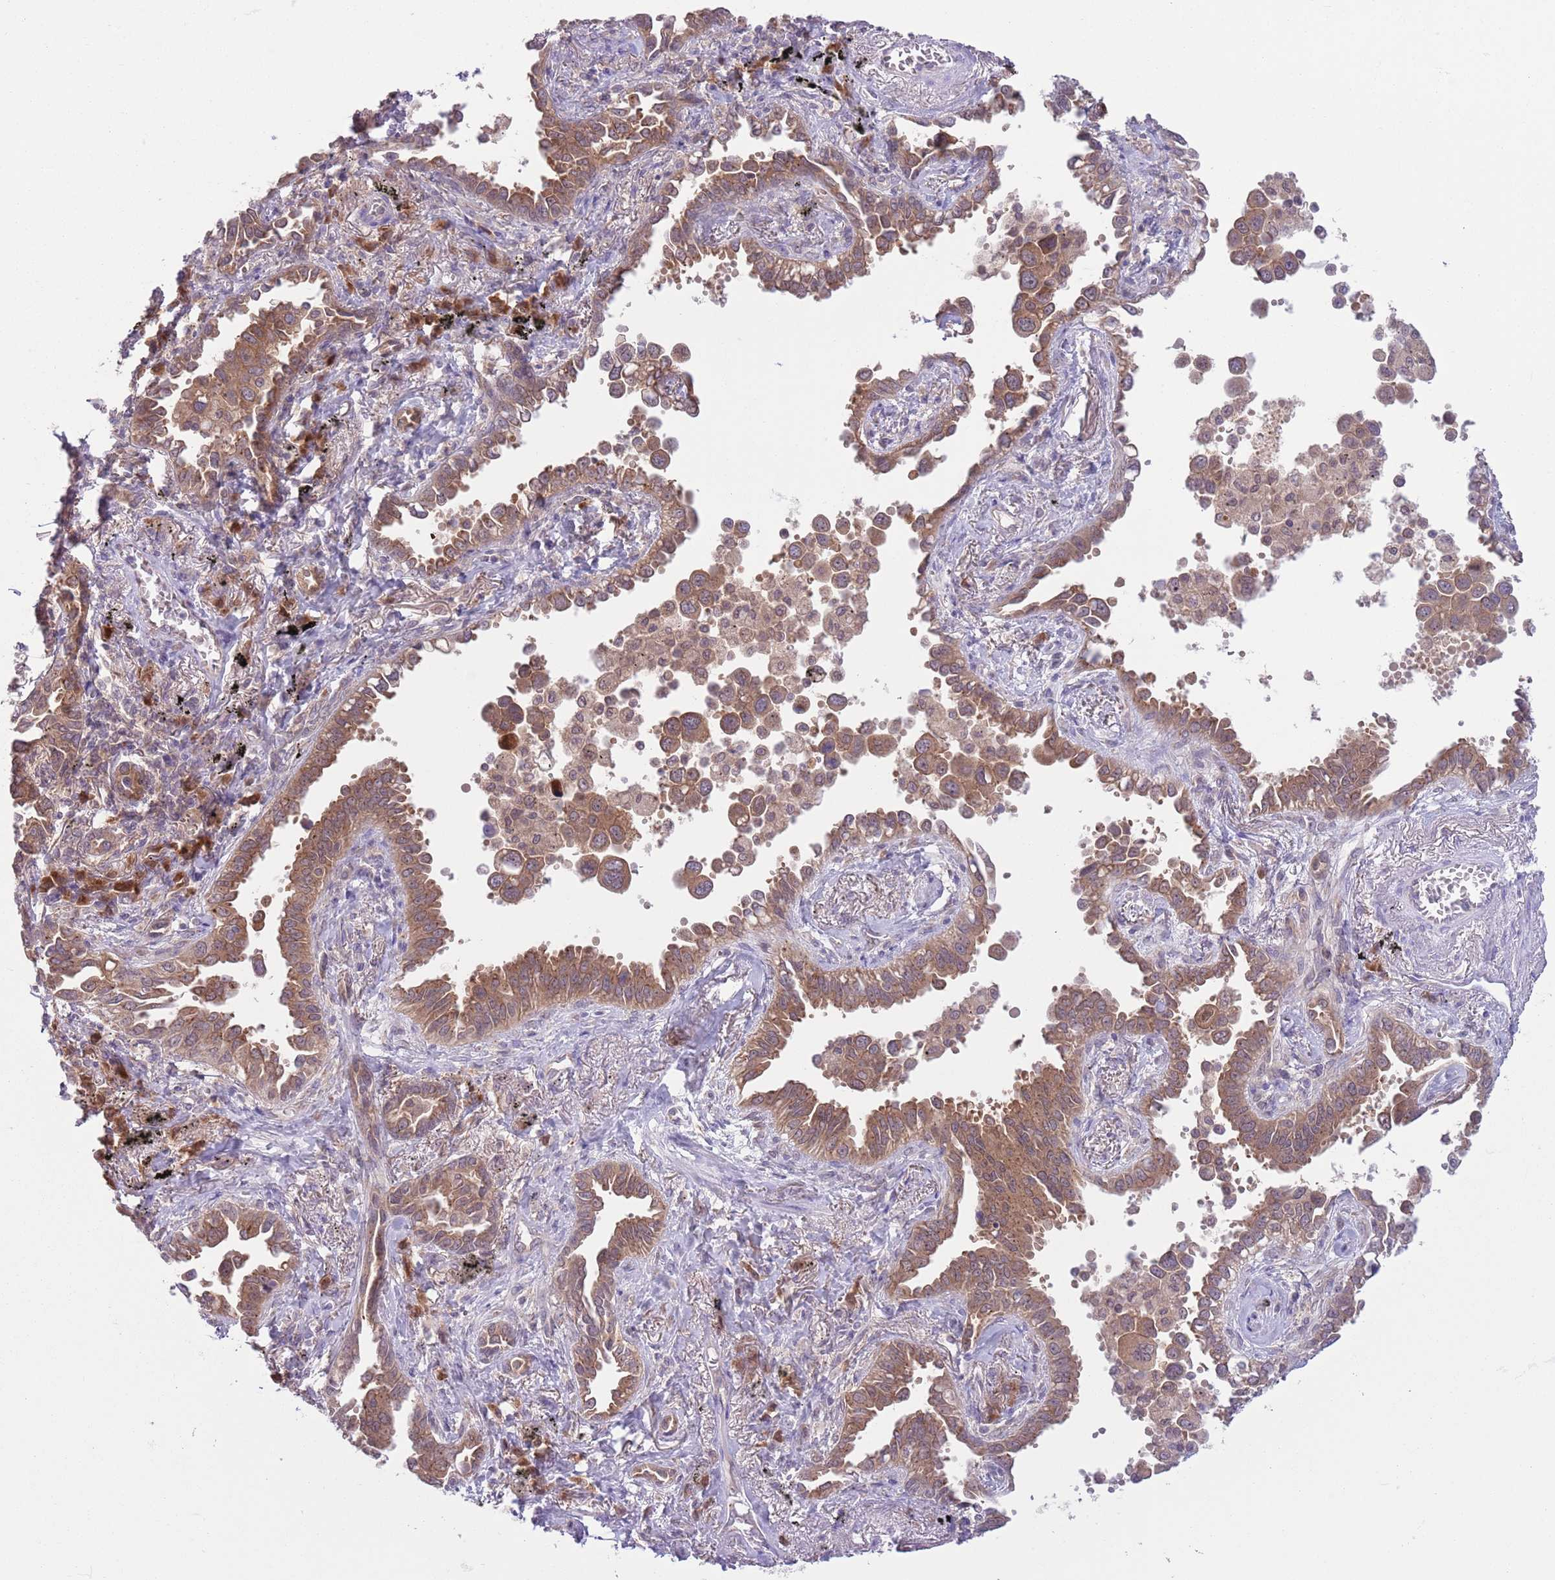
{"staining": {"intensity": "moderate", "quantity": ">75%", "location": "cytoplasmic/membranous"}, "tissue": "lung cancer", "cell_type": "Tumor cells", "image_type": "cancer", "snomed": [{"axis": "morphology", "description": "Adenocarcinoma, NOS"}, {"axis": "topography", "description": "Lung"}], "caption": "The micrograph reveals a brown stain indicating the presence of a protein in the cytoplasmic/membranous of tumor cells in lung cancer. The protein of interest is stained brown, and the nuclei are stained in blue (DAB IHC with brightfield microscopy, high magnification).", "gene": "COPE", "patient": {"sex": "male", "age": 67}}